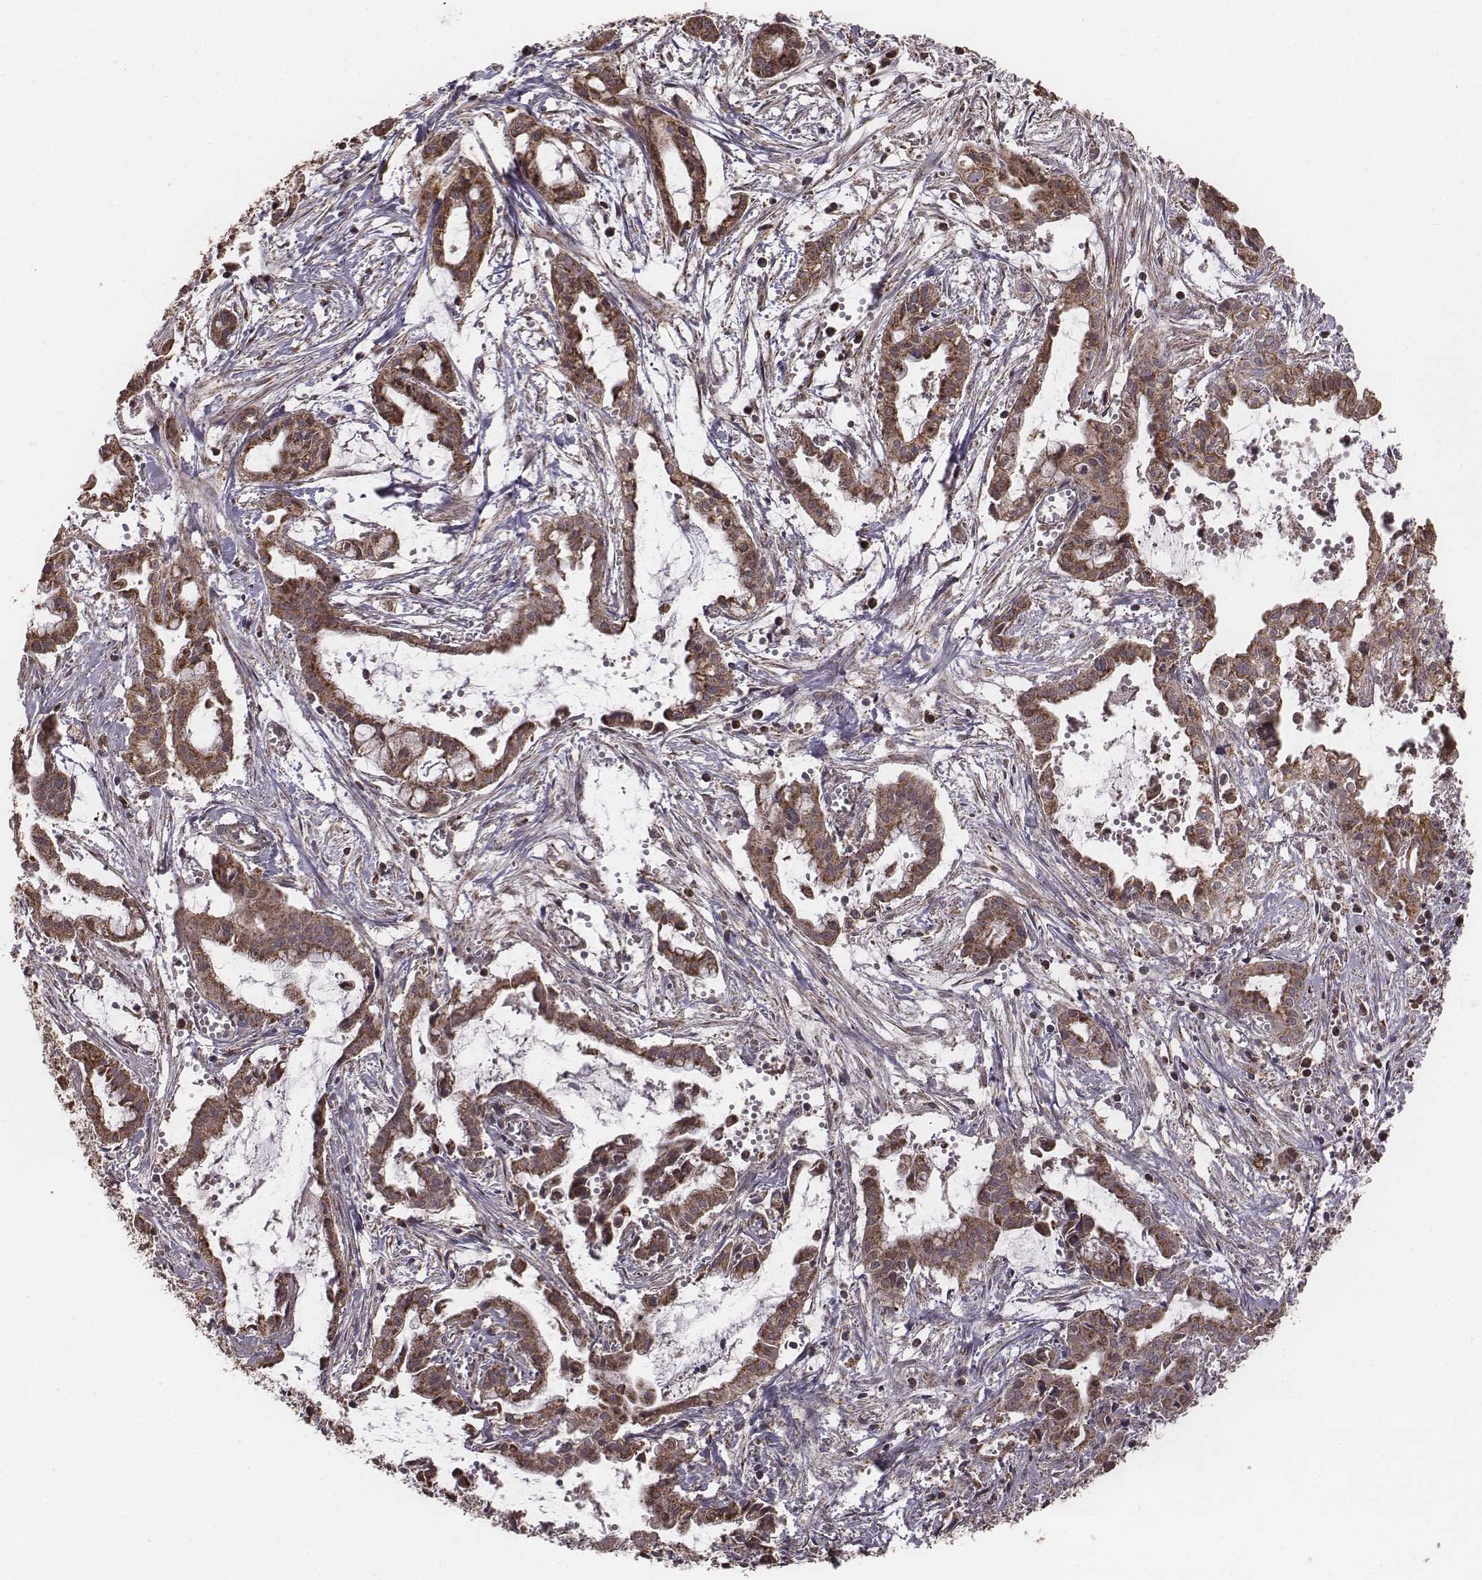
{"staining": {"intensity": "strong", "quantity": ">75%", "location": "cytoplasmic/membranous"}, "tissue": "pancreatic cancer", "cell_type": "Tumor cells", "image_type": "cancer", "snomed": [{"axis": "morphology", "description": "Adenocarcinoma, NOS"}, {"axis": "topography", "description": "Pancreas"}], "caption": "Brown immunohistochemical staining in human pancreatic adenocarcinoma exhibits strong cytoplasmic/membranous expression in approximately >75% of tumor cells.", "gene": "PDCD2L", "patient": {"sex": "male", "age": 48}}